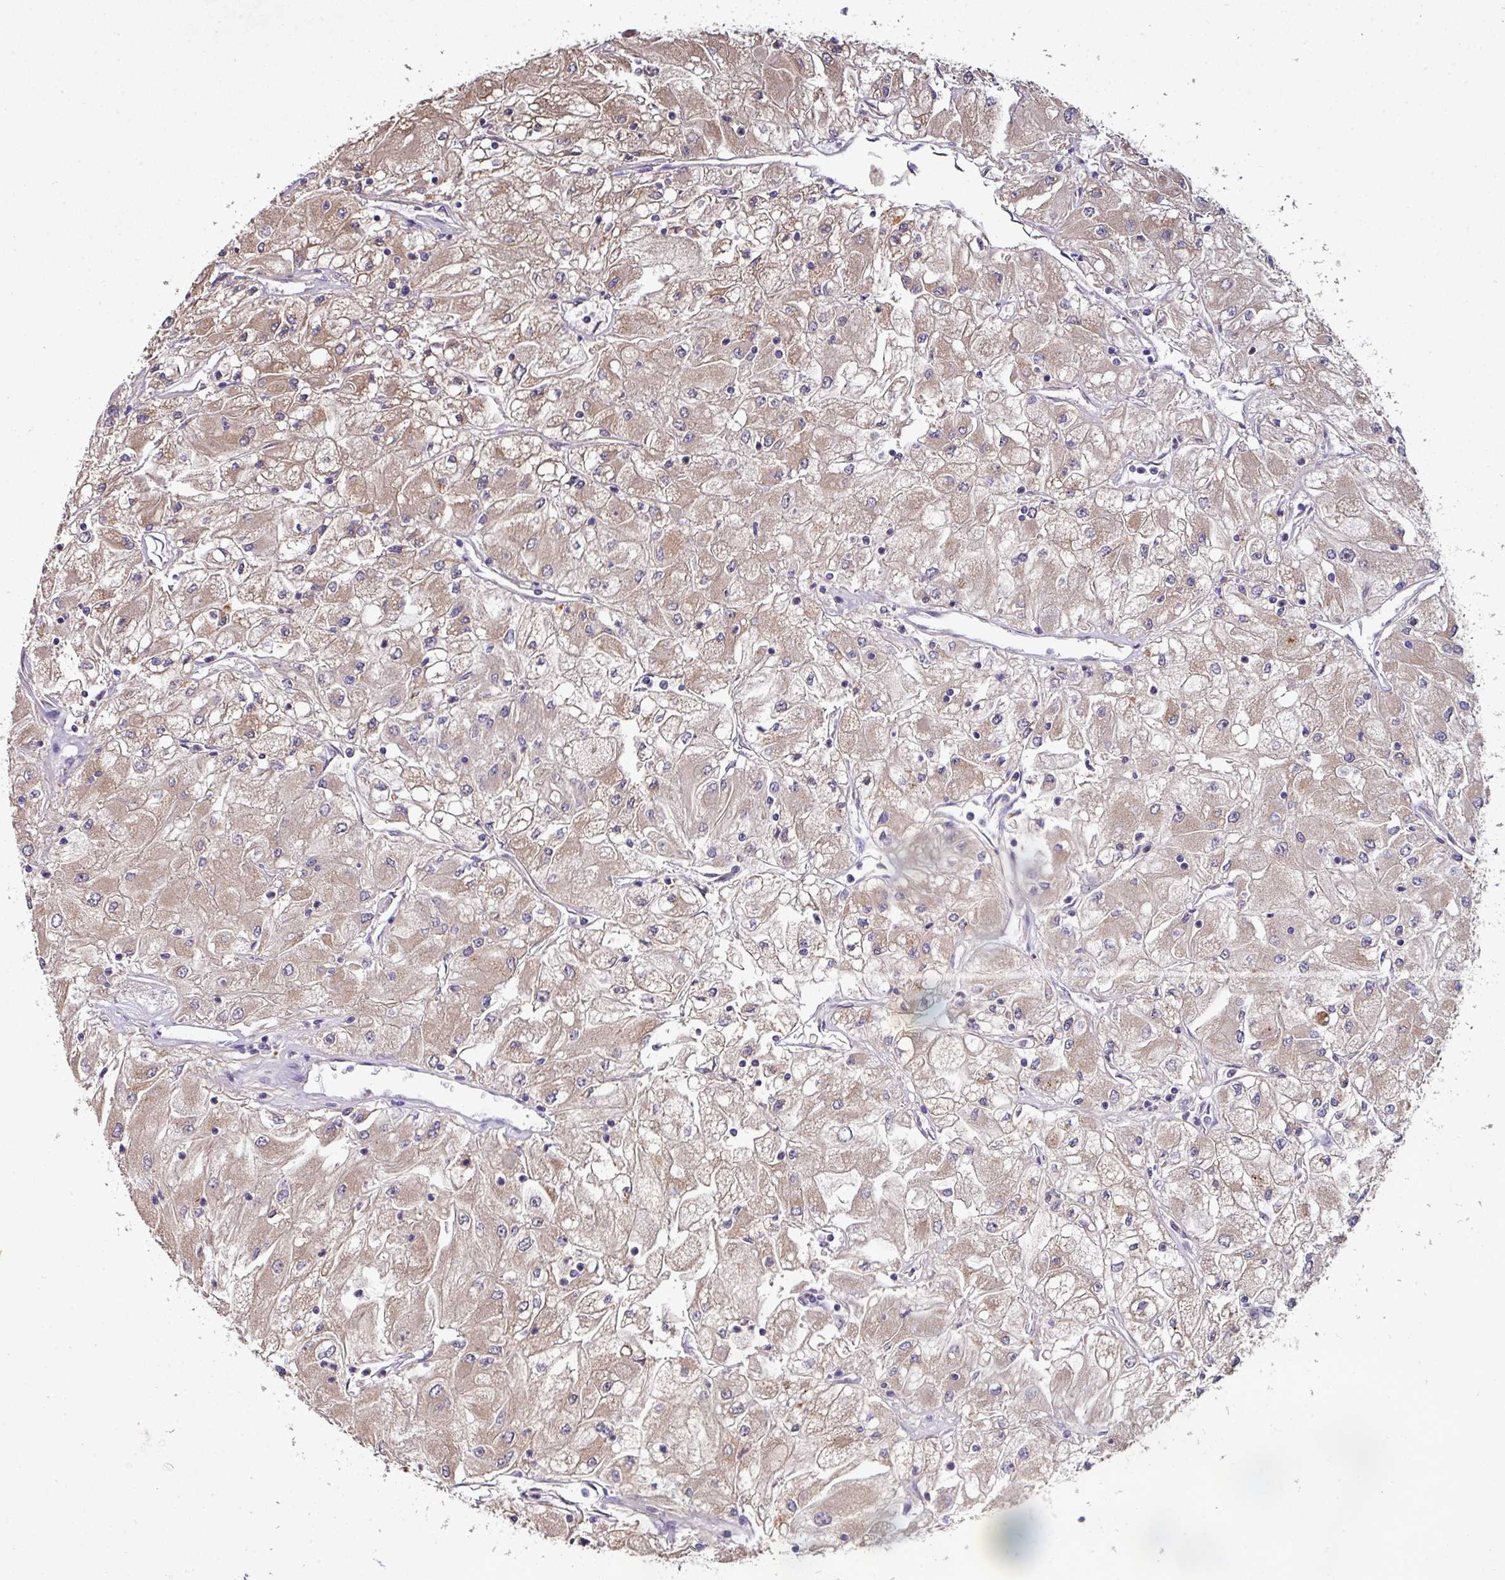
{"staining": {"intensity": "moderate", "quantity": ">75%", "location": "cytoplasmic/membranous"}, "tissue": "renal cancer", "cell_type": "Tumor cells", "image_type": "cancer", "snomed": [{"axis": "morphology", "description": "Adenocarcinoma, NOS"}, {"axis": "topography", "description": "Kidney"}], "caption": "Moderate cytoplasmic/membranous protein expression is seen in approximately >75% of tumor cells in adenocarcinoma (renal).", "gene": "AEBP2", "patient": {"sex": "male", "age": 80}}